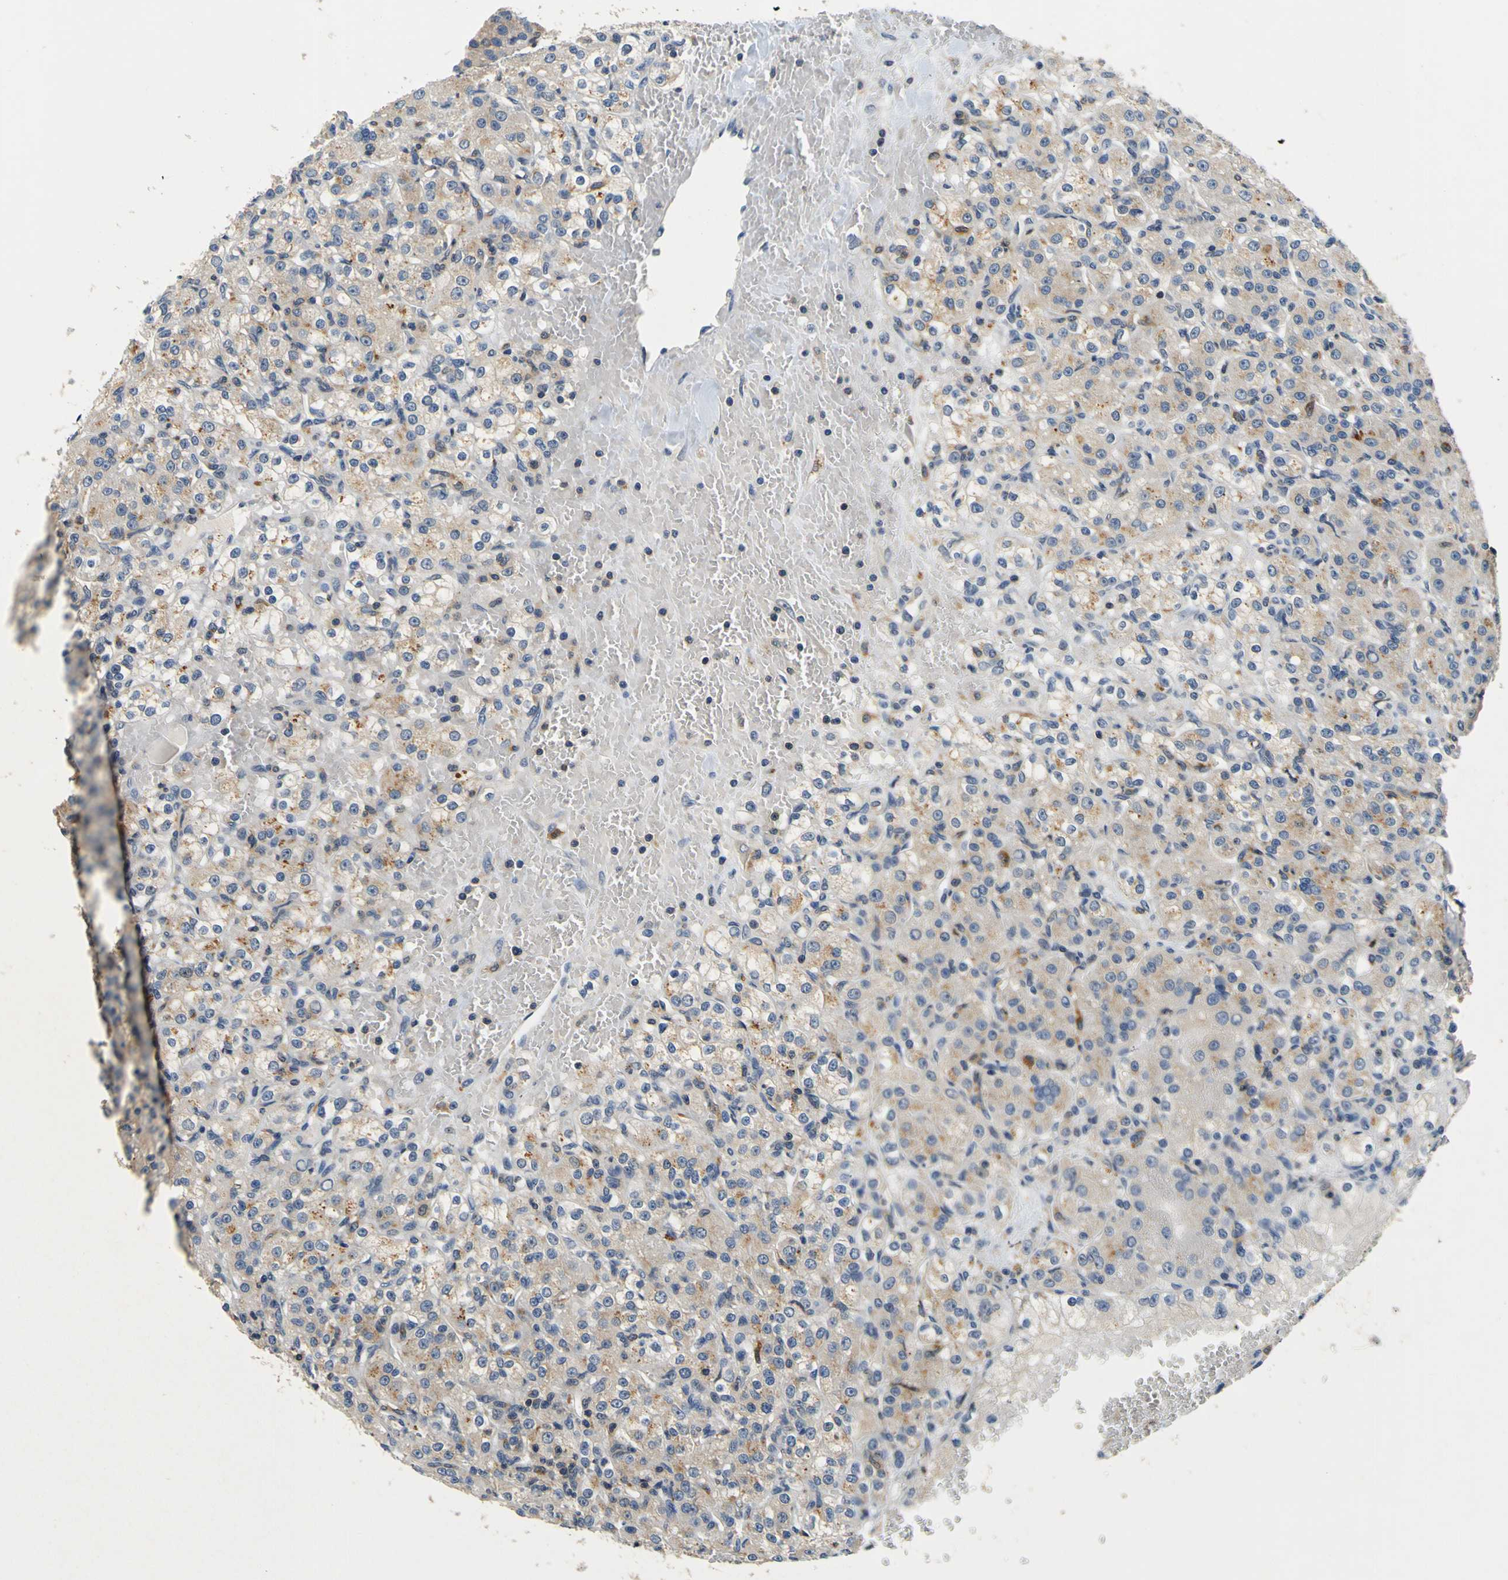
{"staining": {"intensity": "moderate", "quantity": ">75%", "location": "cytoplasmic/membranous"}, "tissue": "renal cancer", "cell_type": "Tumor cells", "image_type": "cancer", "snomed": [{"axis": "morphology", "description": "Normal tissue, NOS"}, {"axis": "morphology", "description": "Adenocarcinoma, NOS"}, {"axis": "topography", "description": "Kidney"}], "caption": "IHC micrograph of neoplastic tissue: human renal cancer (adenocarcinoma) stained using immunohistochemistry (IHC) exhibits medium levels of moderate protein expression localized specifically in the cytoplasmic/membranous of tumor cells, appearing as a cytoplasmic/membranous brown color.", "gene": "TNIK", "patient": {"sex": "male", "age": 61}}